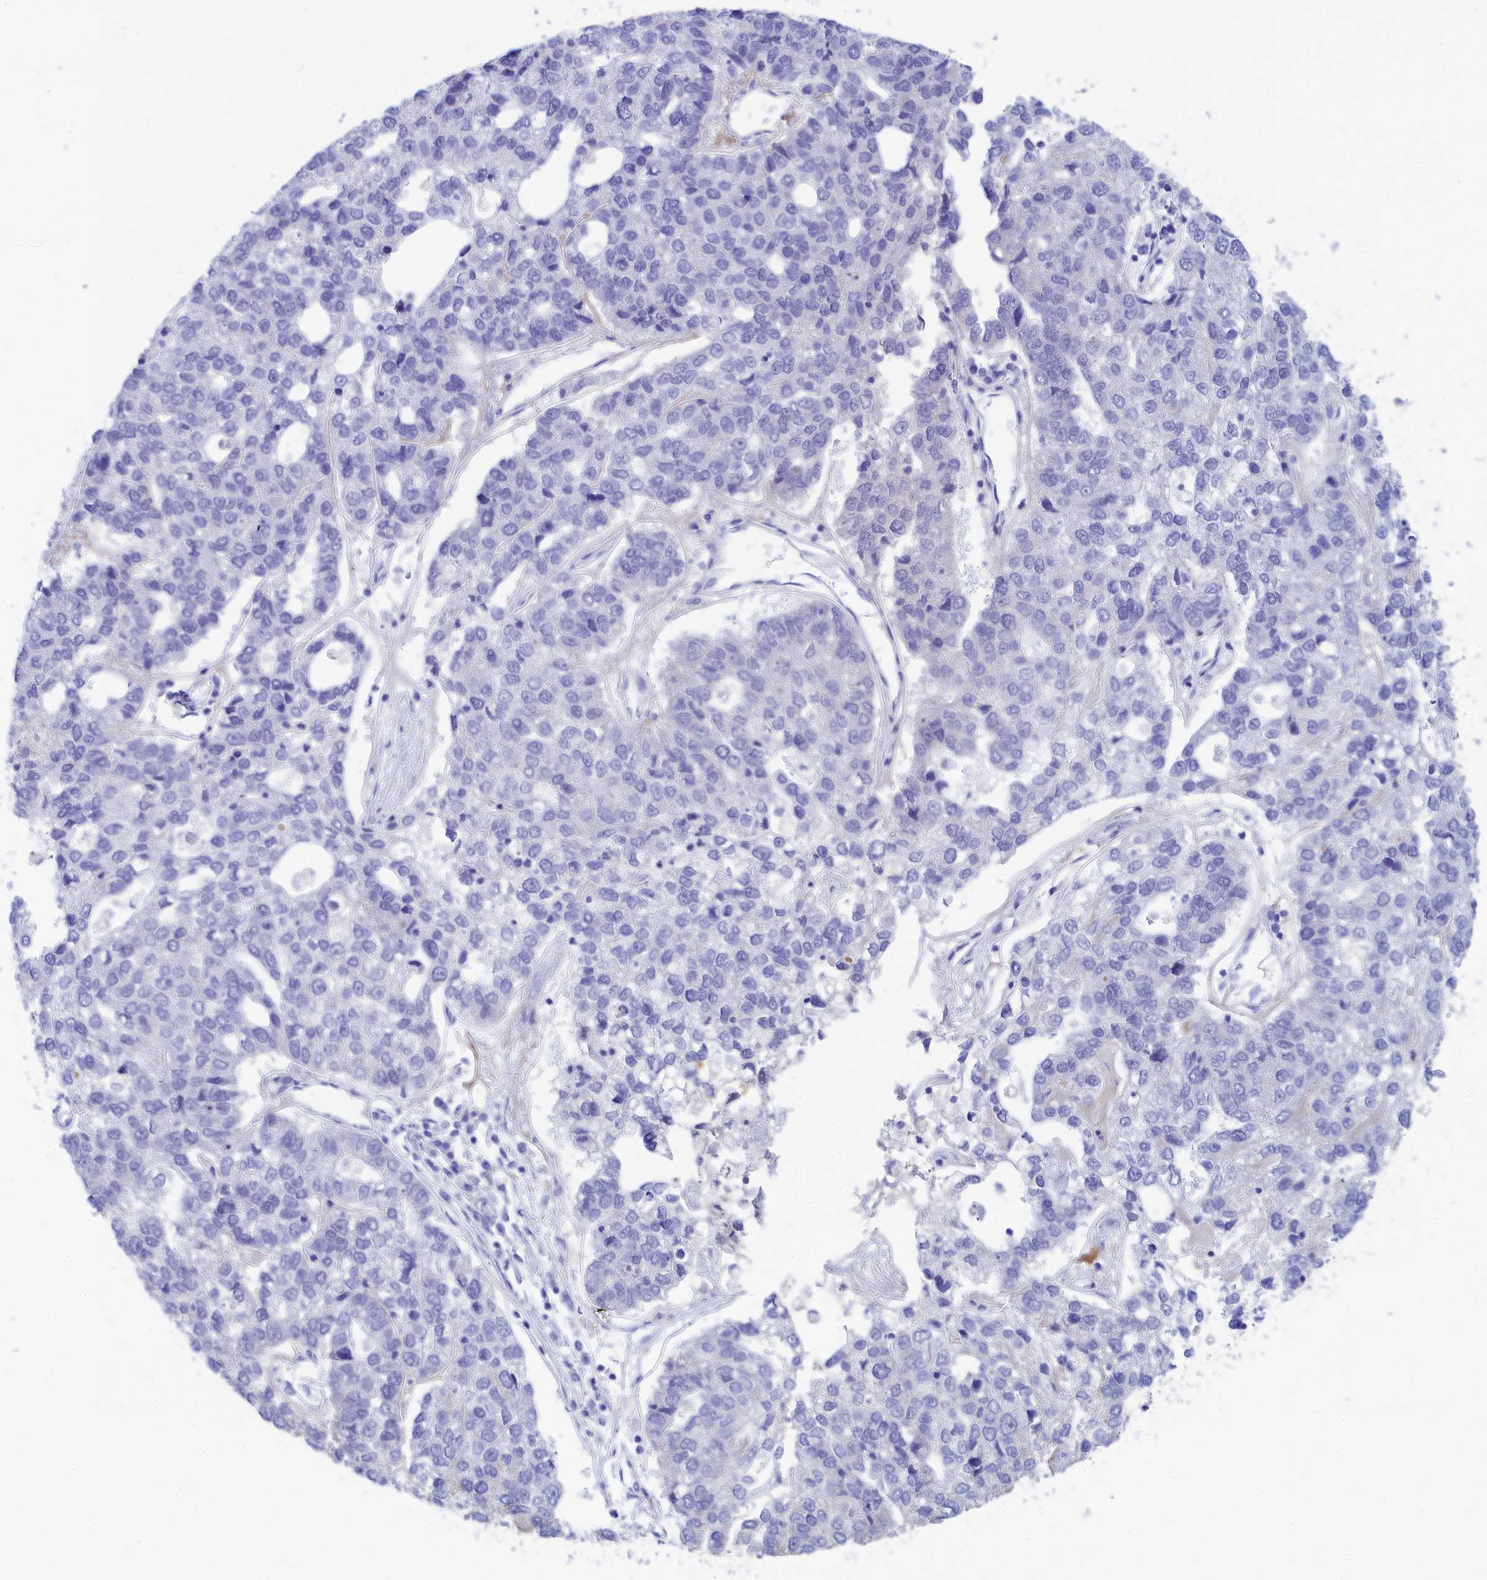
{"staining": {"intensity": "negative", "quantity": "none", "location": "none"}, "tissue": "pancreatic cancer", "cell_type": "Tumor cells", "image_type": "cancer", "snomed": [{"axis": "morphology", "description": "Adenocarcinoma, NOS"}, {"axis": "topography", "description": "Pancreas"}], "caption": "Pancreatic cancer (adenocarcinoma) stained for a protein using immunohistochemistry (IHC) reveals no staining tumor cells.", "gene": "TRIM10", "patient": {"sex": "female", "age": 61}}